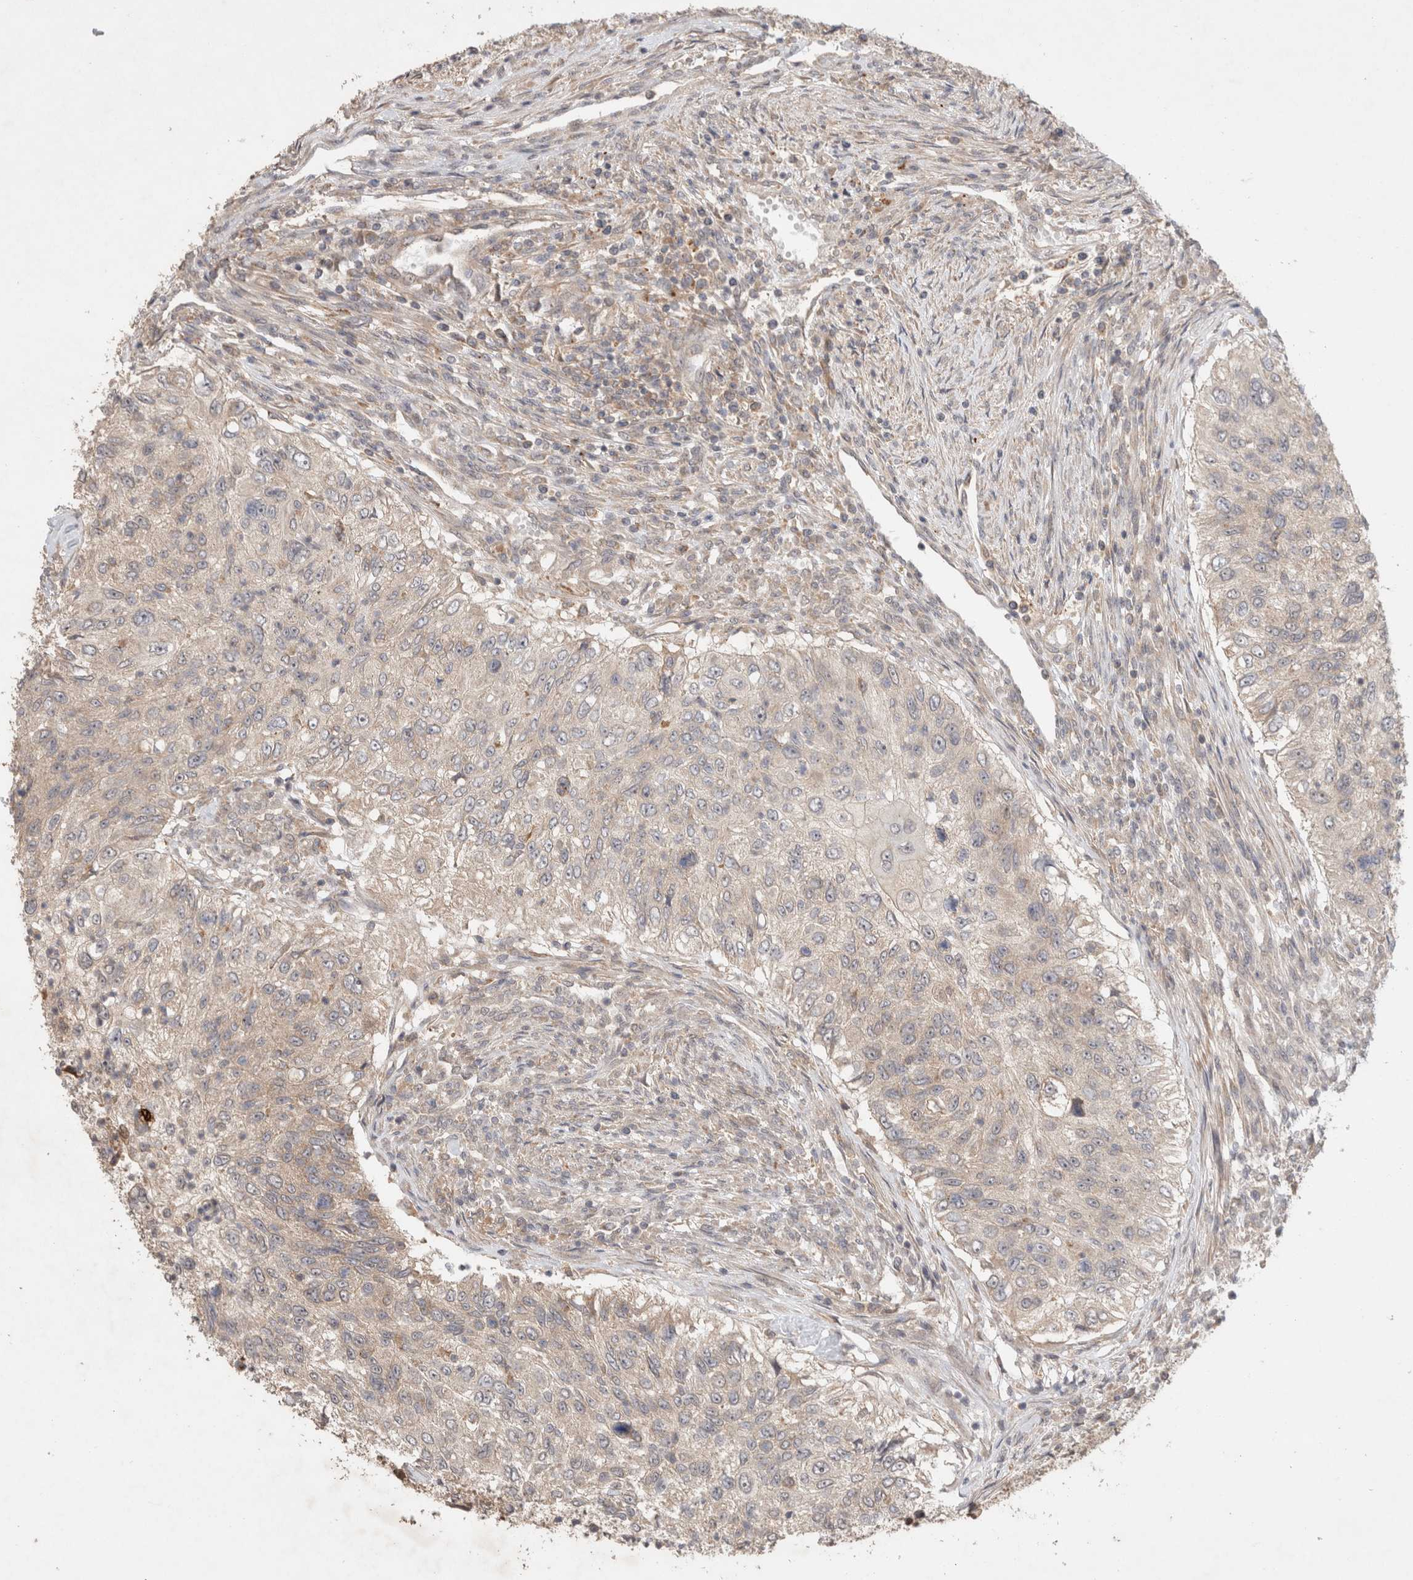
{"staining": {"intensity": "weak", "quantity": "<25%", "location": "cytoplasmic/membranous"}, "tissue": "urothelial cancer", "cell_type": "Tumor cells", "image_type": "cancer", "snomed": [{"axis": "morphology", "description": "Urothelial carcinoma, High grade"}, {"axis": "topography", "description": "Urinary bladder"}], "caption": "High power microscopy histopathology image of an immunohistochemistry (IHC) histopathology image of urothelial cancer, revealing no significant positivity in tumor cells.", "gene": "SLC29A1", "patient": {"sex": "female", "age": 60}}